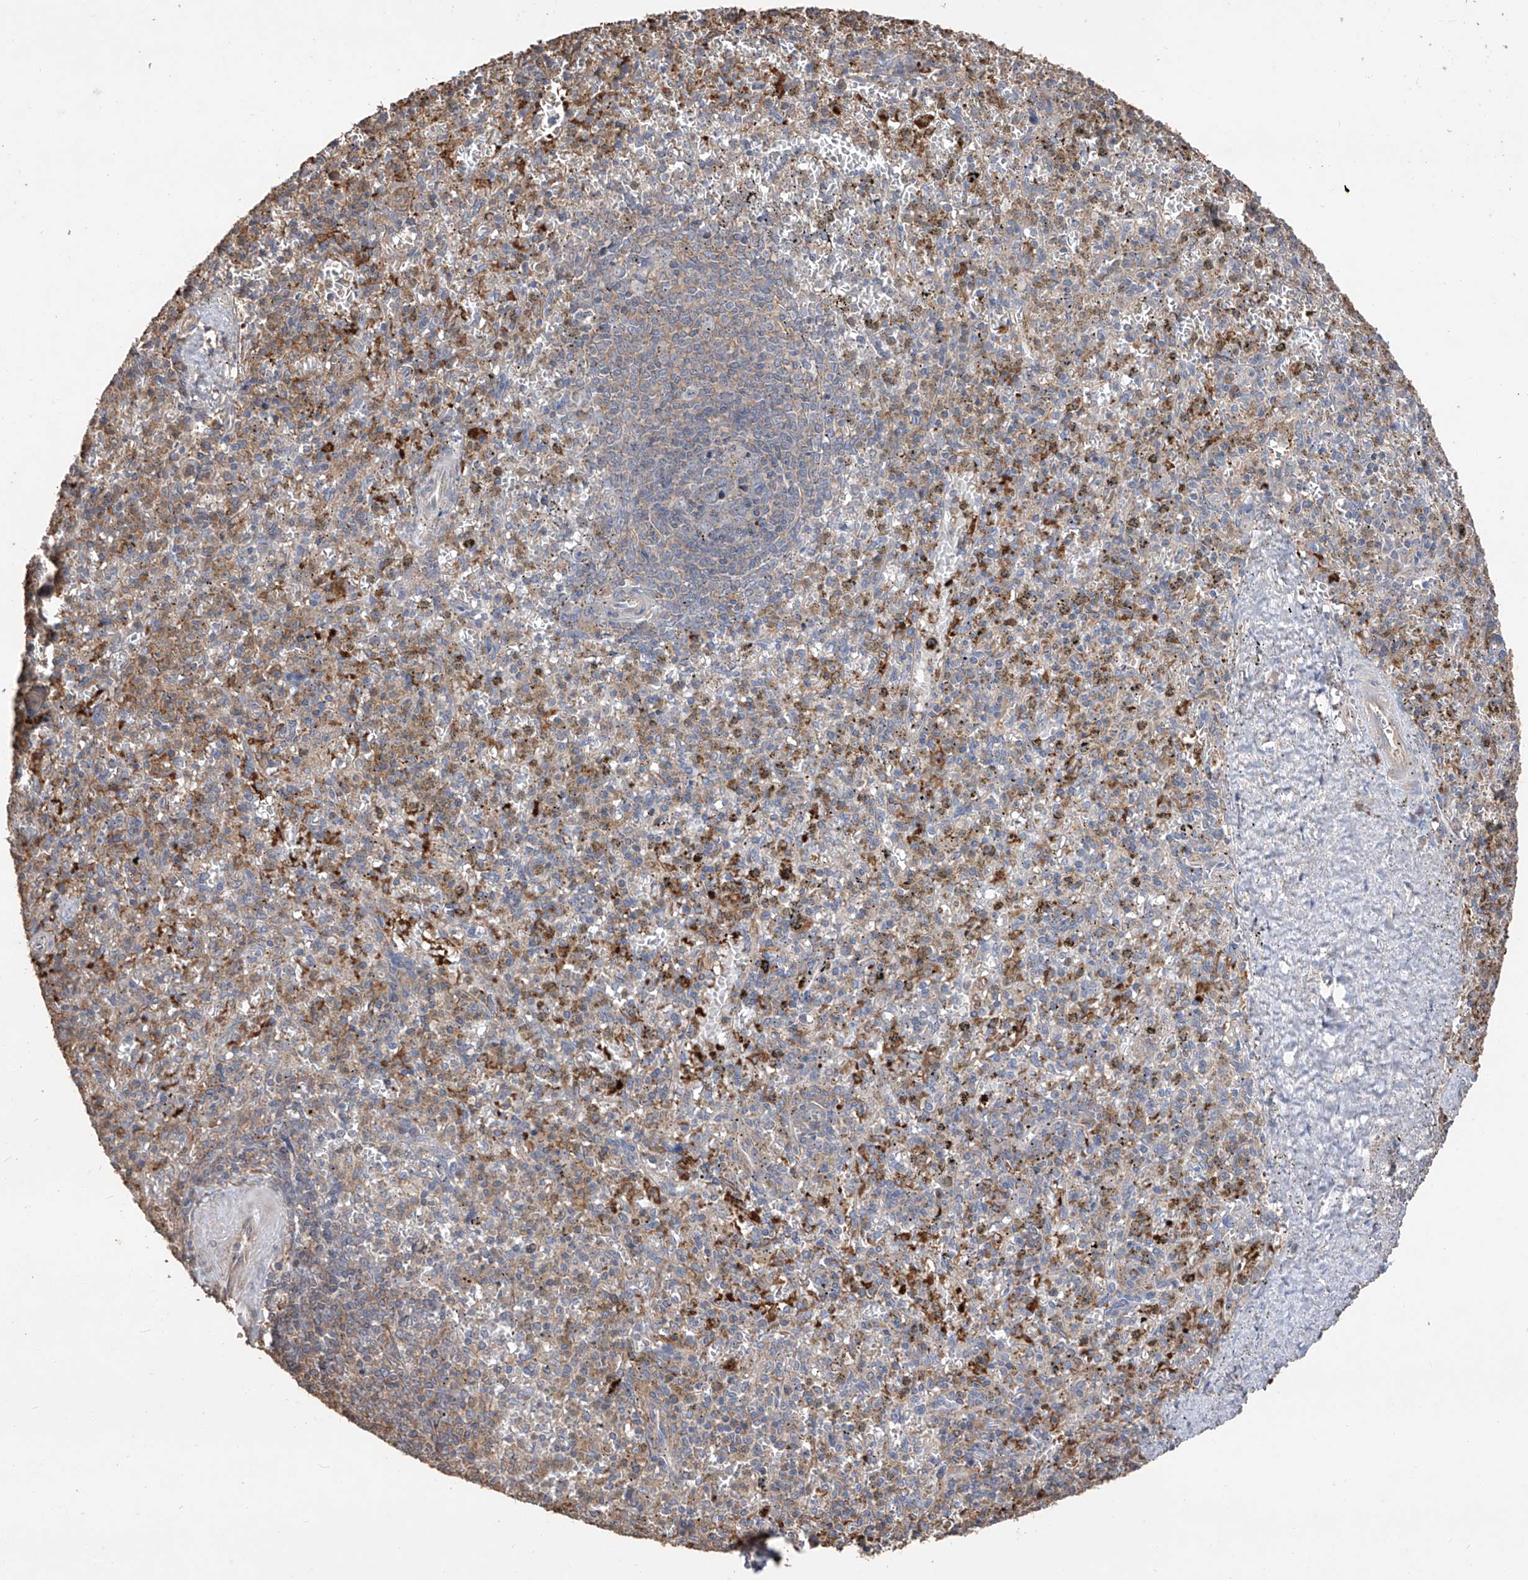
{"staining": {"intensity": "moderate", "quantity": "<25%", "location": "cytoplasmic/membranous"}, "tissue": "spleen", "cell_type": "Cells in red pulp", "image_type": "normal", "snomed": [{"axis": "morphology", "description": "Normal tissue, NOS"}, {"axis": "topography", "description": "Spleen"}], "caption": "Moderate cytoplasmic/membranous protein positivity is identified in approximately <25% of cells in red pulp in spleen. (Stains: DAB (3,3'-diaminobenzidine) in brown, nuclei in blue, Microscopy: brightfield microscopy at high magnification).", "gene": "EDN1", "patient": {"sex": "male", "age": 72}}